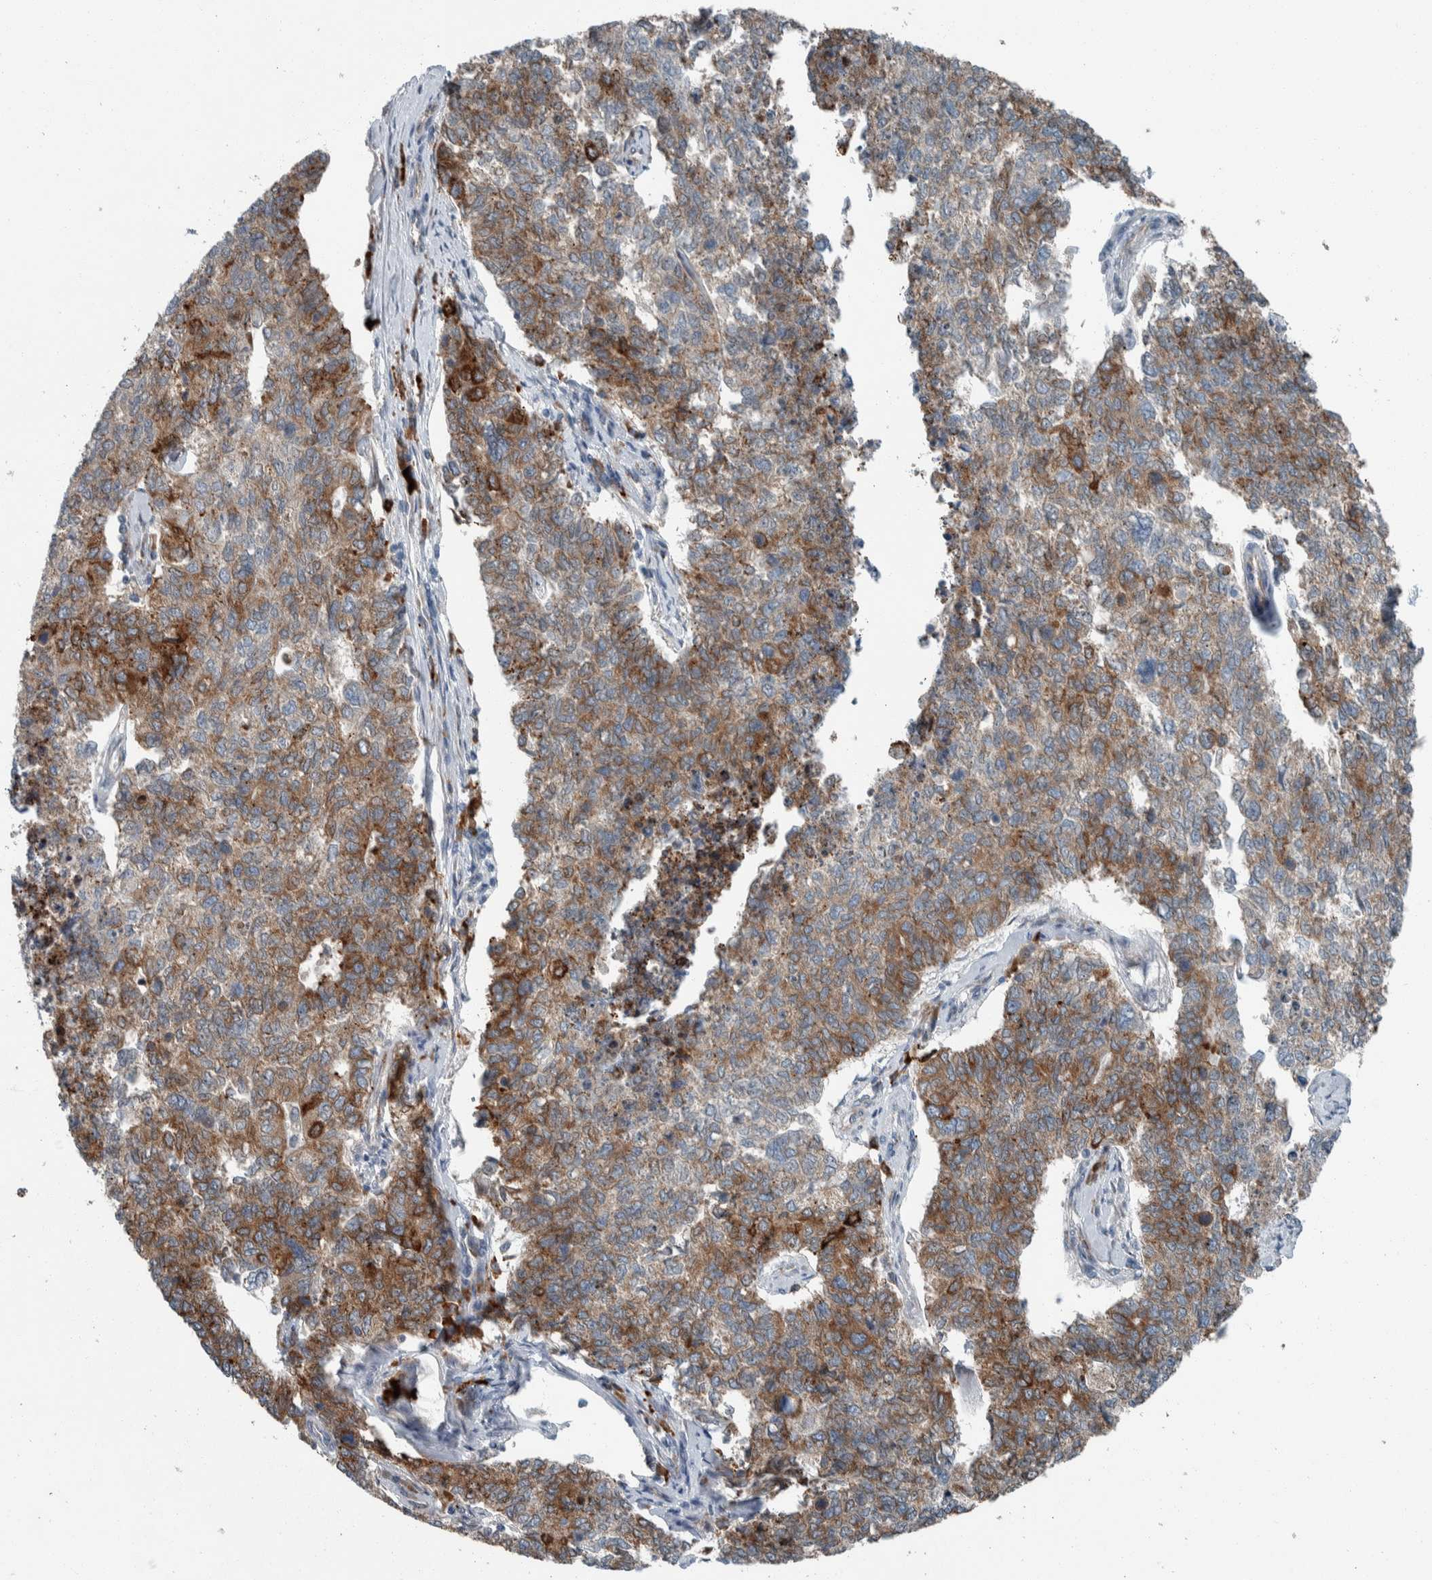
{"staining": {"intensity": "moderate", "quantity": "25%-75%", "location": "cytoplasmic/membranous"}, "tissue": "cervical cancer", "cell_type": "Tumor cells", "image_type": "cancer", "snomed": [{"axis": "morphology", "description": "Squamous cell carcinoma, NOS"}, {"axis": "topography", "description": "Cervix"}], "caption": "IHC of cervical squamous cell carcinoma shows medium levels of moderate cytoplasmic/membranous expression in approximately 25%-75% of tumor cells.", "gene": "USP25", "patient": {"sex": "female", "age": 63}}